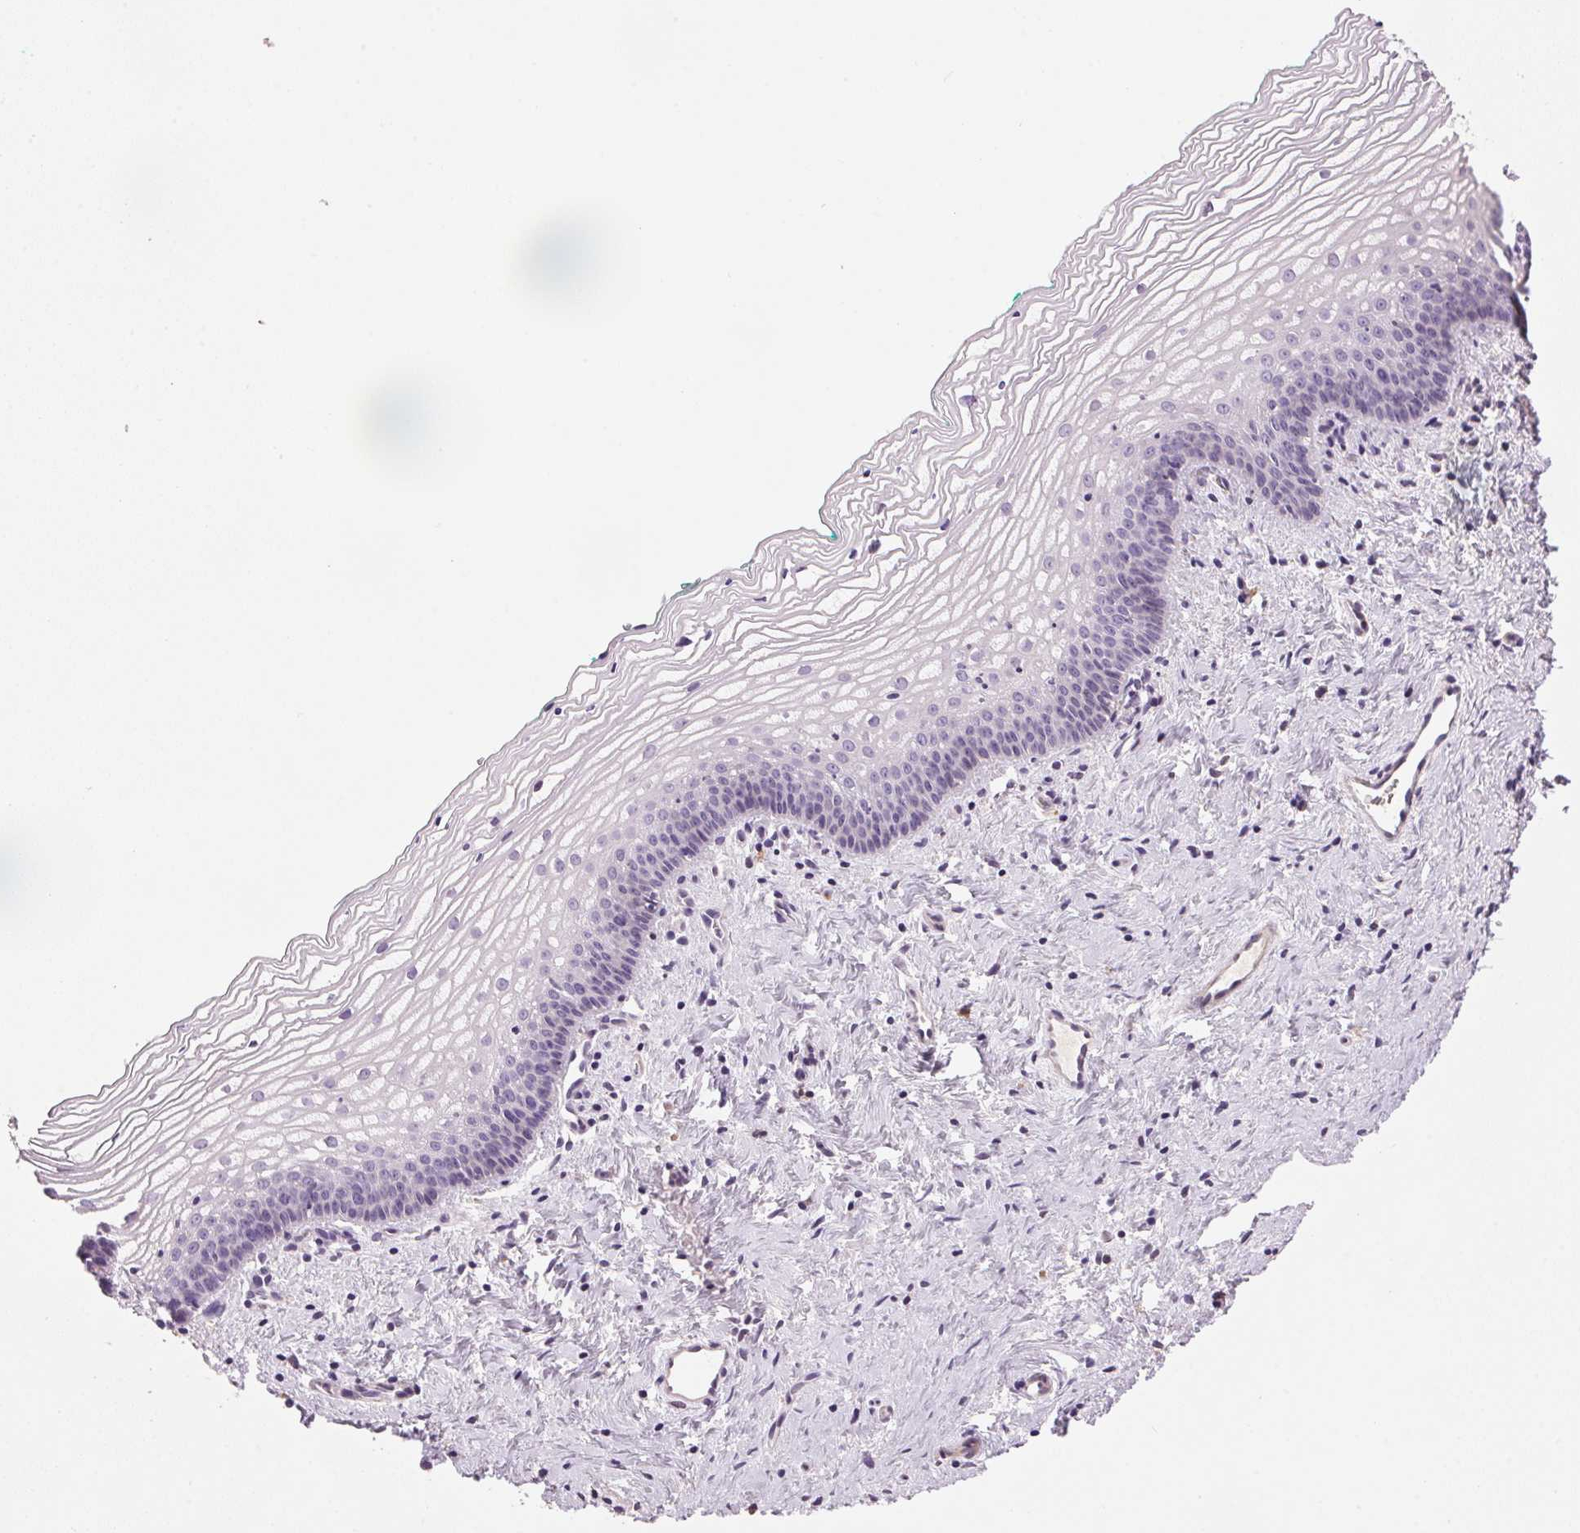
{"staining": {"intensity": "negative", "quantity": "none", "location": "none"}, "tissue": "vagina", "cell_type": "Squamous epithelial cells", "image_type": "normal", "snomed": [{"axis": "morphology", "description": "Normal tissue, NOS"}, {"axis": "topography", "description": "Vagina"}], "caption": "DAB immunohistochemical staining of normal human vagina reveals no significant staining in squamous epithelial cells. (Brightfield microscopy of DAB immunohistochemistry (IHC) at high magnification).", "gene": "LYZL6", "patient": {"sex": "female", "age": 44}}